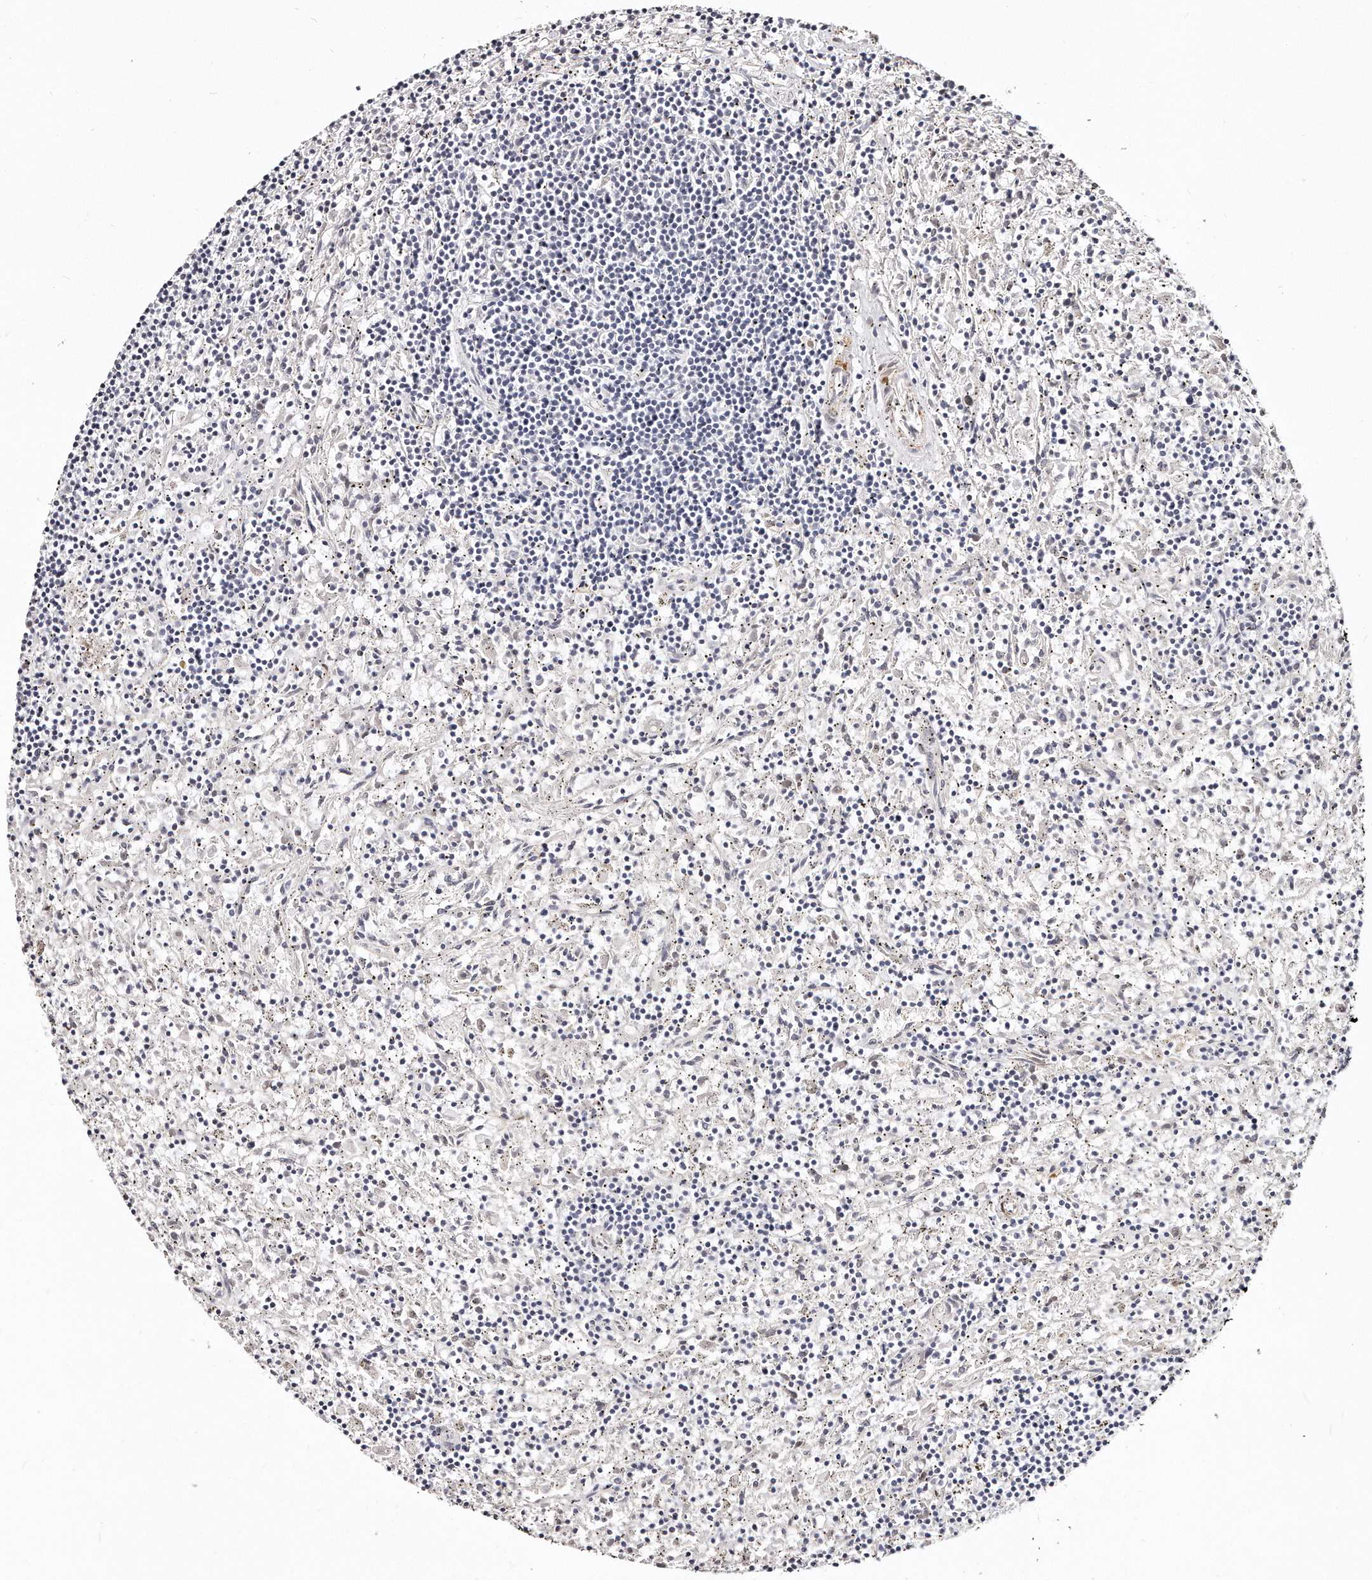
{"staining": {"intensity": "negative", "quantity": "none", "location": "none"}, "tissue": "lymphoma", "cell_type": "Tumor cells", "image_type": "cancer", "snomed": [{"axis": "morphology", "description": "Malignant lymphoma, non-Hodgkin's type, Low grade"}, {"axis": "topography", "description": "Spleen"}], "caption": "Immunohistochemical staining of human low-grade malignant lymphoma, non-Hodgkin's type exhibits no significant expression in tumor cells.", "gene": "LMOD1", "patient": {"sex": "male", "age": 76}}